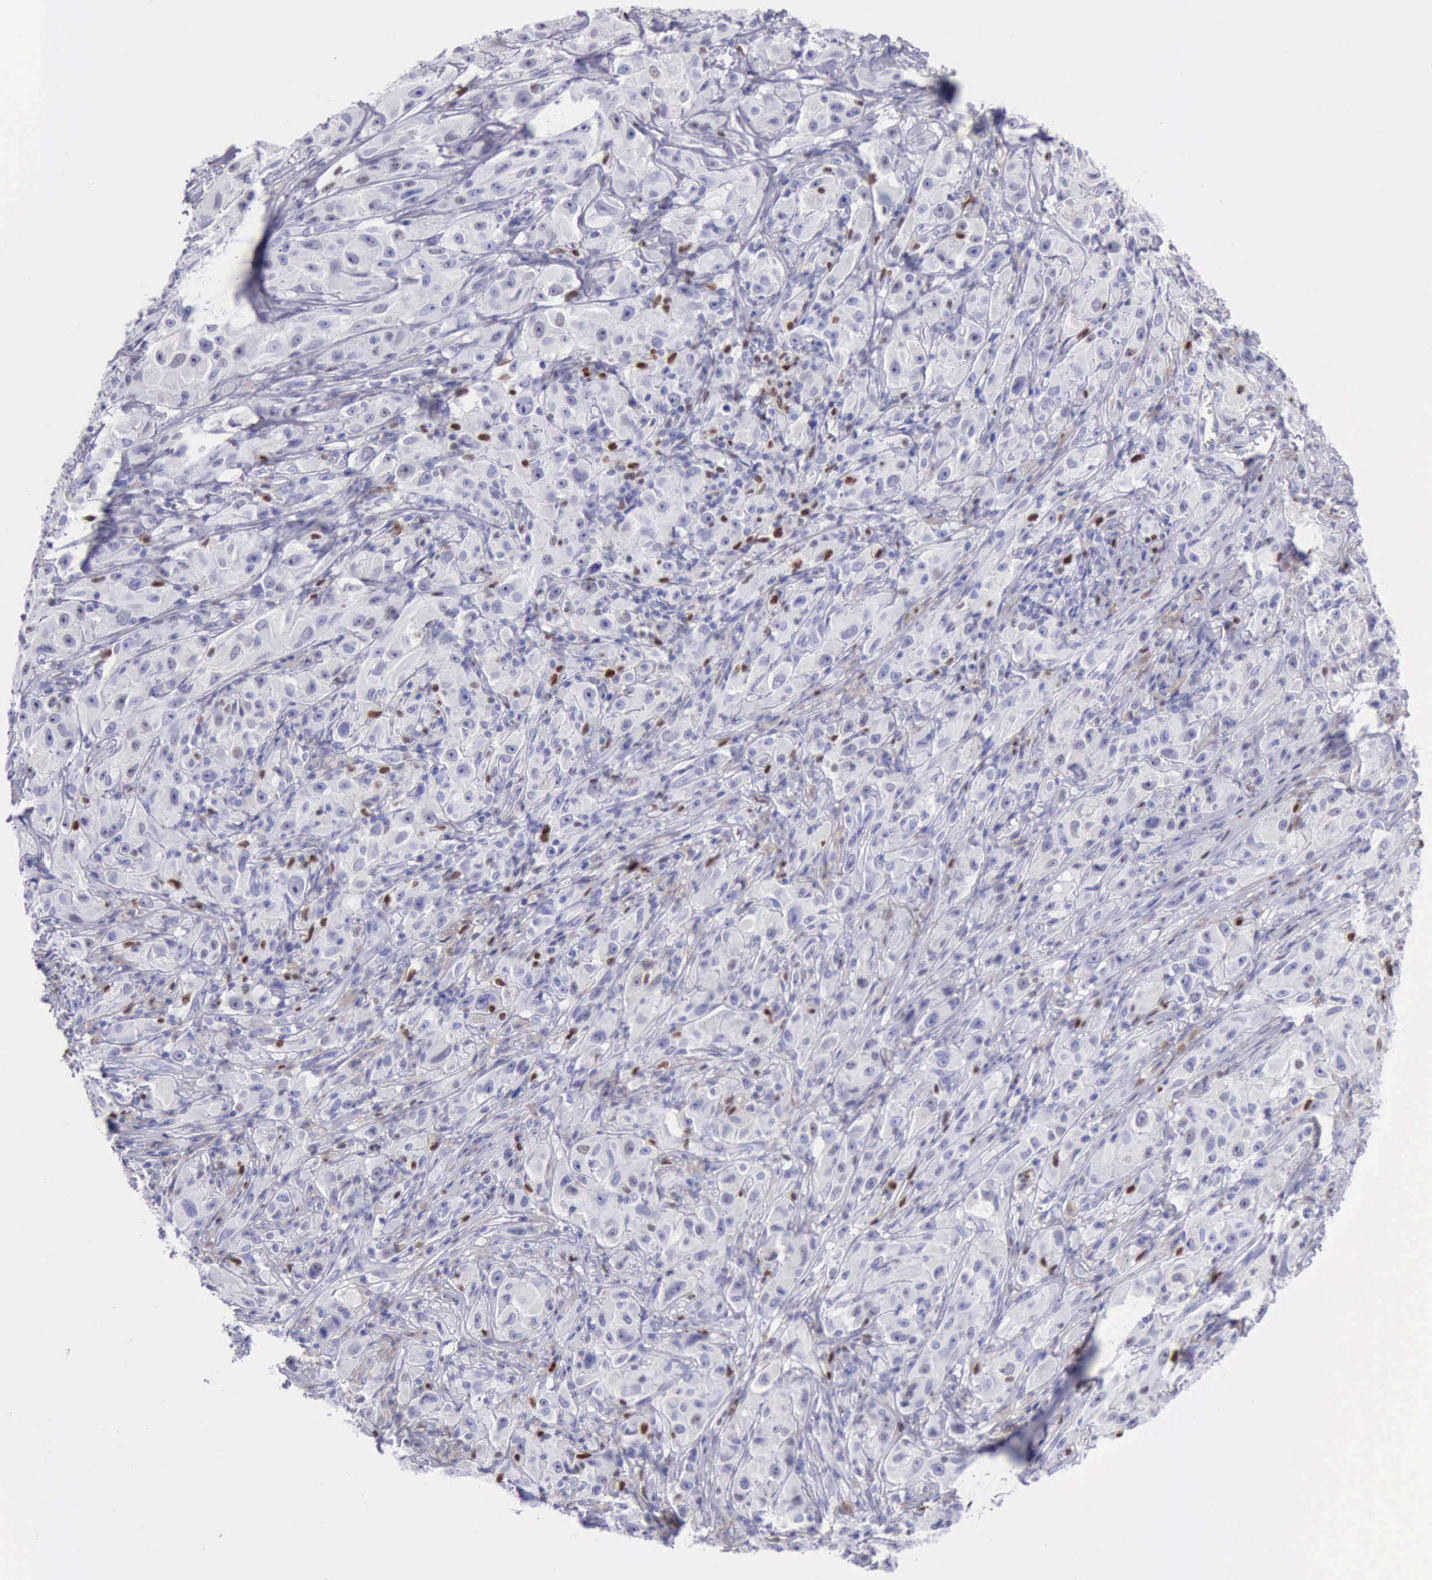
{"staining": {"intensity": "strong", "quantity": "<25%", "location": "nuclear"}, "tissue": "melanoma", "cell_type": "Tumor cells", "image_type": "cancer", "snomed": [{"axis": "morphology", "description": "Malignant melanoma, NOS"}, {"axis": "topography", "description": "Skin"}], "caption": "IHC photomicrograph of malignant melanoma stained for a protein (brown), which reveals medium levels of strong nuclear expression in approximately <25% of tumor cells.", "gene": "MCM2", "patient": {"sex": "male", "age": 56}}